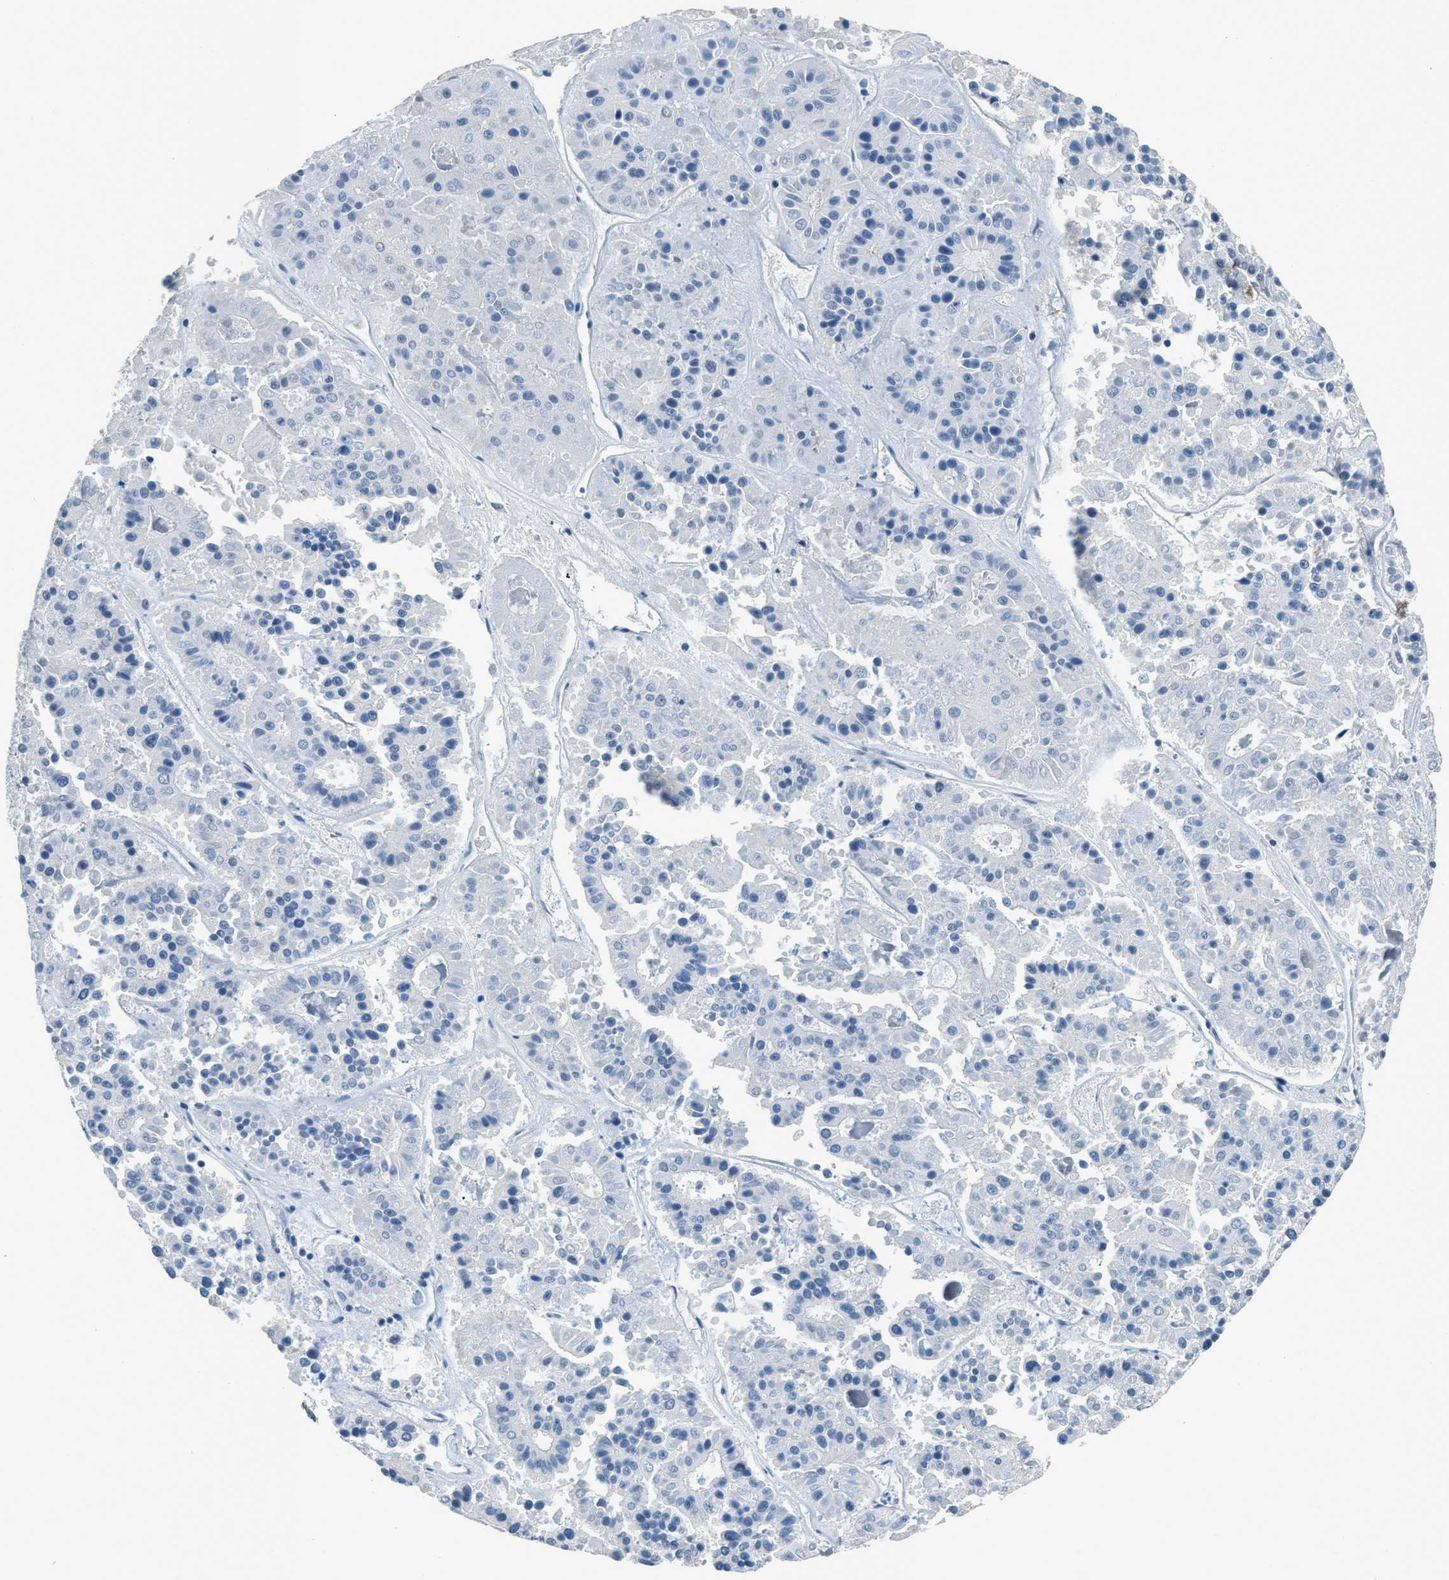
{"staining": {"intensity": "negative", "quantity": "none", "location": "none"}, "tissue": "pancreatic cancer", "cell_type": "Tumor cells", "image_type": "cancer", "snomed": [{"axis": "morphology", "description": "Adenocarcinoma, NOS"}, {"axis": "topography", "description": "Pancreas"}], "caption": "Human pancreatic cancer (adenocarcinoma) stained for a protein using IHC demonstrates no expression in tumor cells.", "gene": "NUDCD3", "patient": {"sex": "male", "age": 50}}